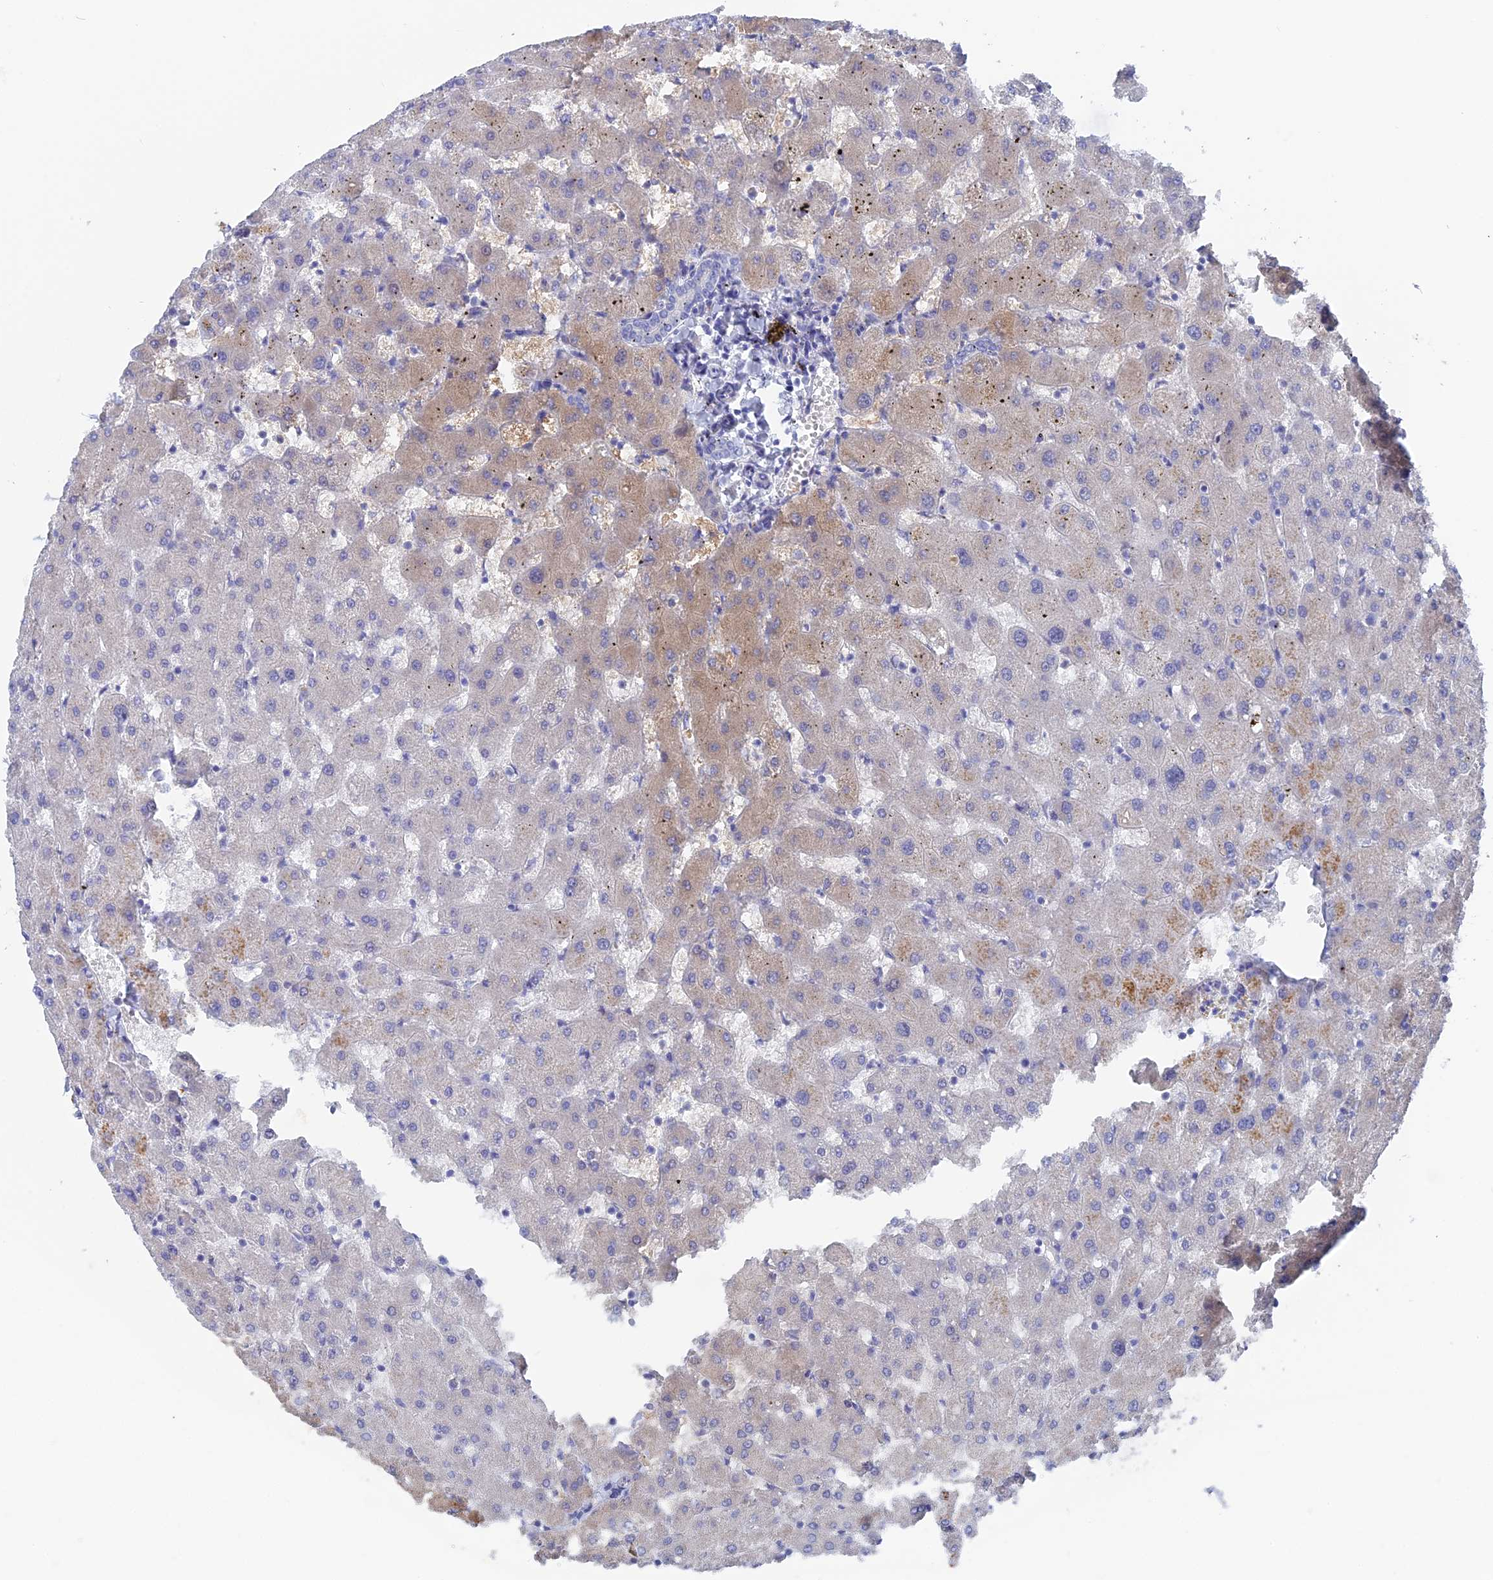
{"staining": {"intensity": "negative", "quantity": "none", "location": "none"}, "tissue": "liver", "cell_type": "Cholangiocytes", "image_type": "normal", "snomed": [{"axis": "morphology", "description": "Normal tissue, NOS"}, {"axis": "topography", "description": "Liver"}], "caption": "Protein analysis of unremarkable liver demonstrates no significant positivity in cholangiocytes.", "gene": "DACT3", "patient": {"sex": "female", "age": 63}}